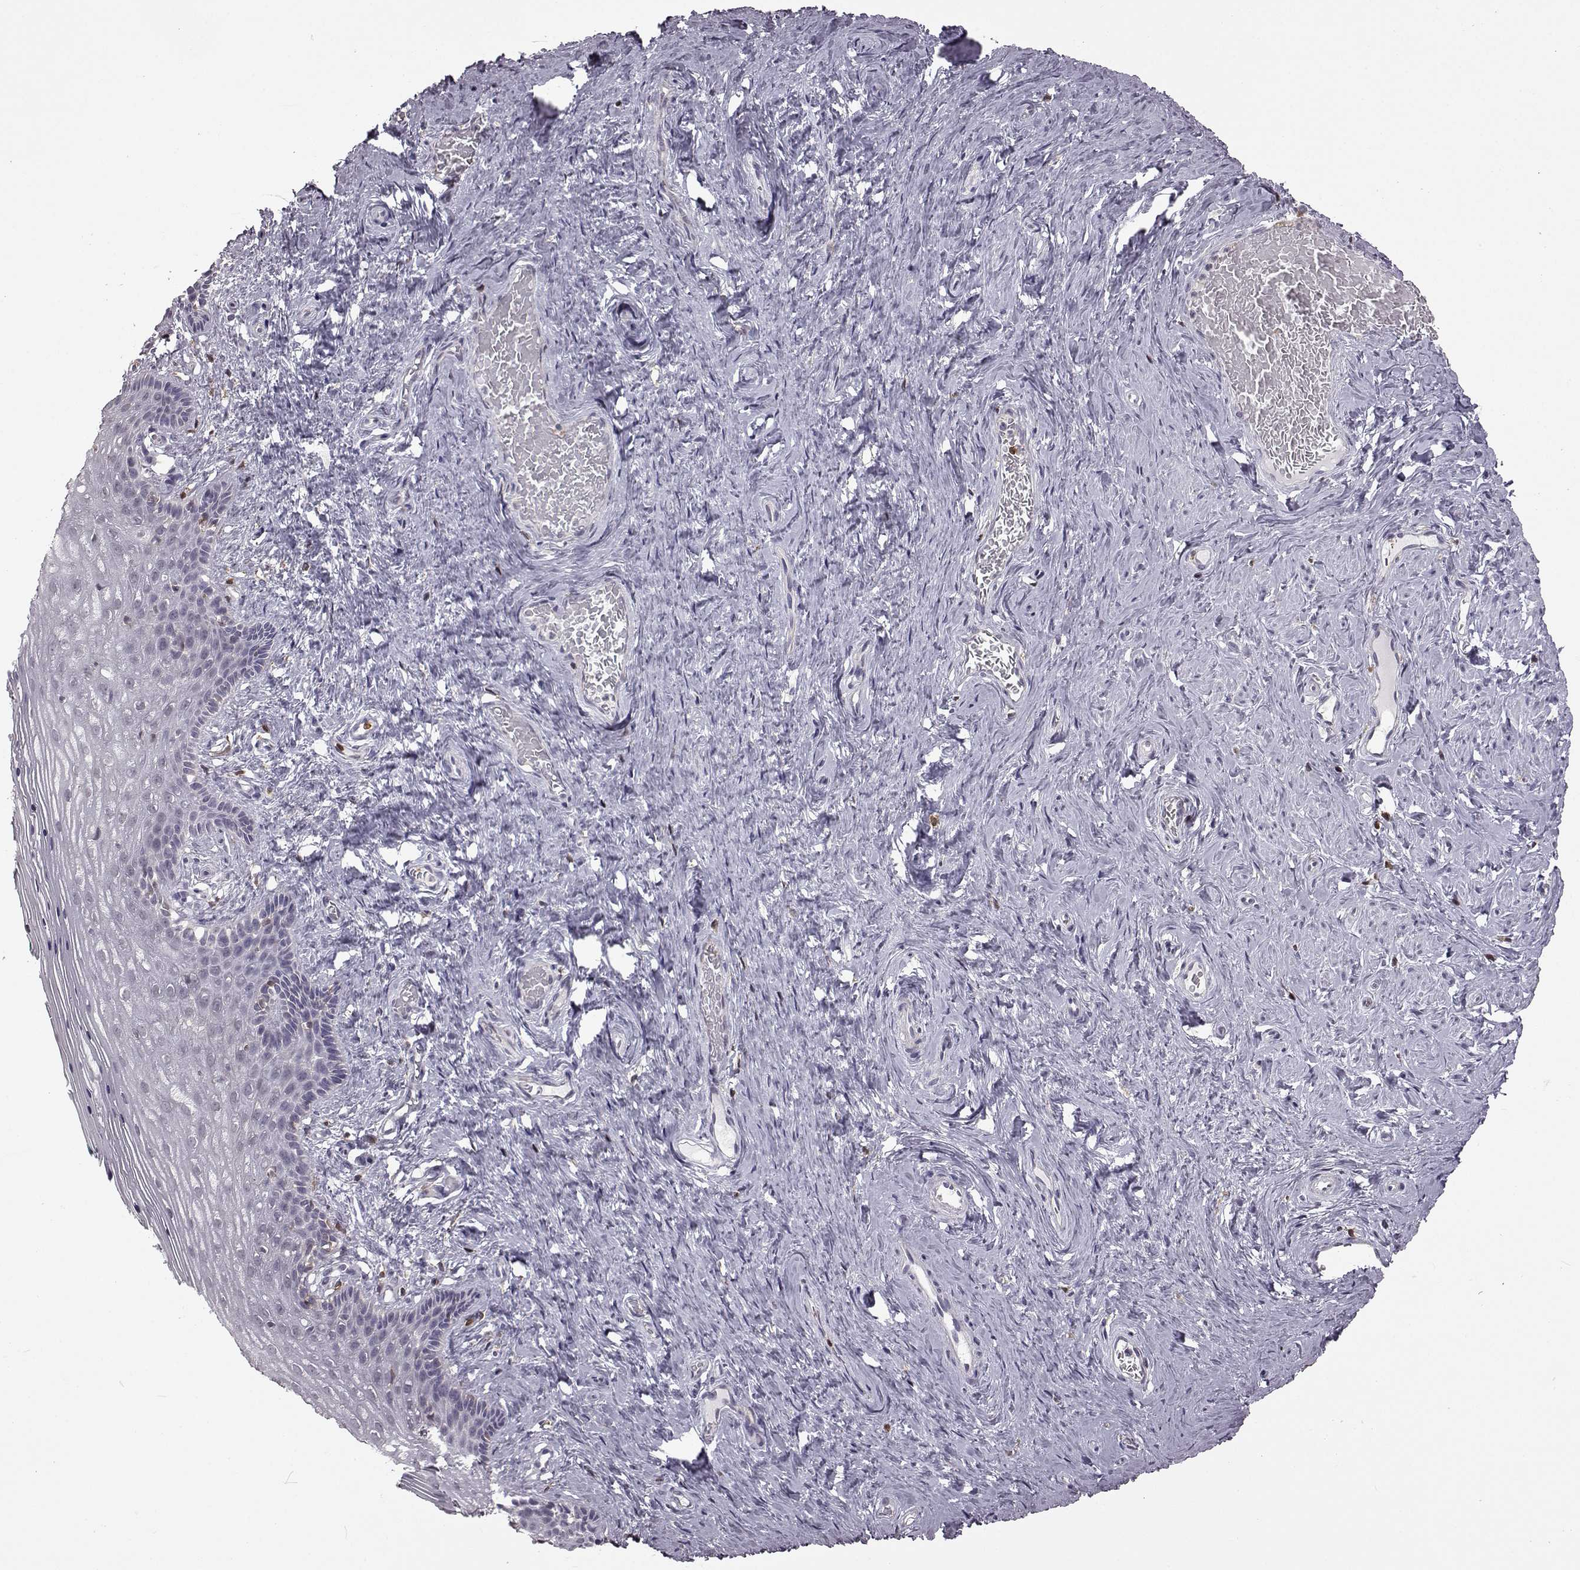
{"staining": {"intensity": "negative", "quantity": "none", "location": "none"}, "tissue": "vagina", "cell_type": "Squamous epithelial cells", "image_type": "normal", "snomed": [{"axis": "morphology", "description": "Normal tissue, NOS"}, {"axis": "topography", "description": "Vagina"}], "caption": "A micrograph of human vagina is negative for staining in squamous epithelial cells. (Stains: DAB immunohistochemistry (IHC) with hematoxylin counter stain, Microscopy: brightfield microscopy at high magnification).", "gene": "DOK2", "patient": {"sex": "female", "age": 45}}